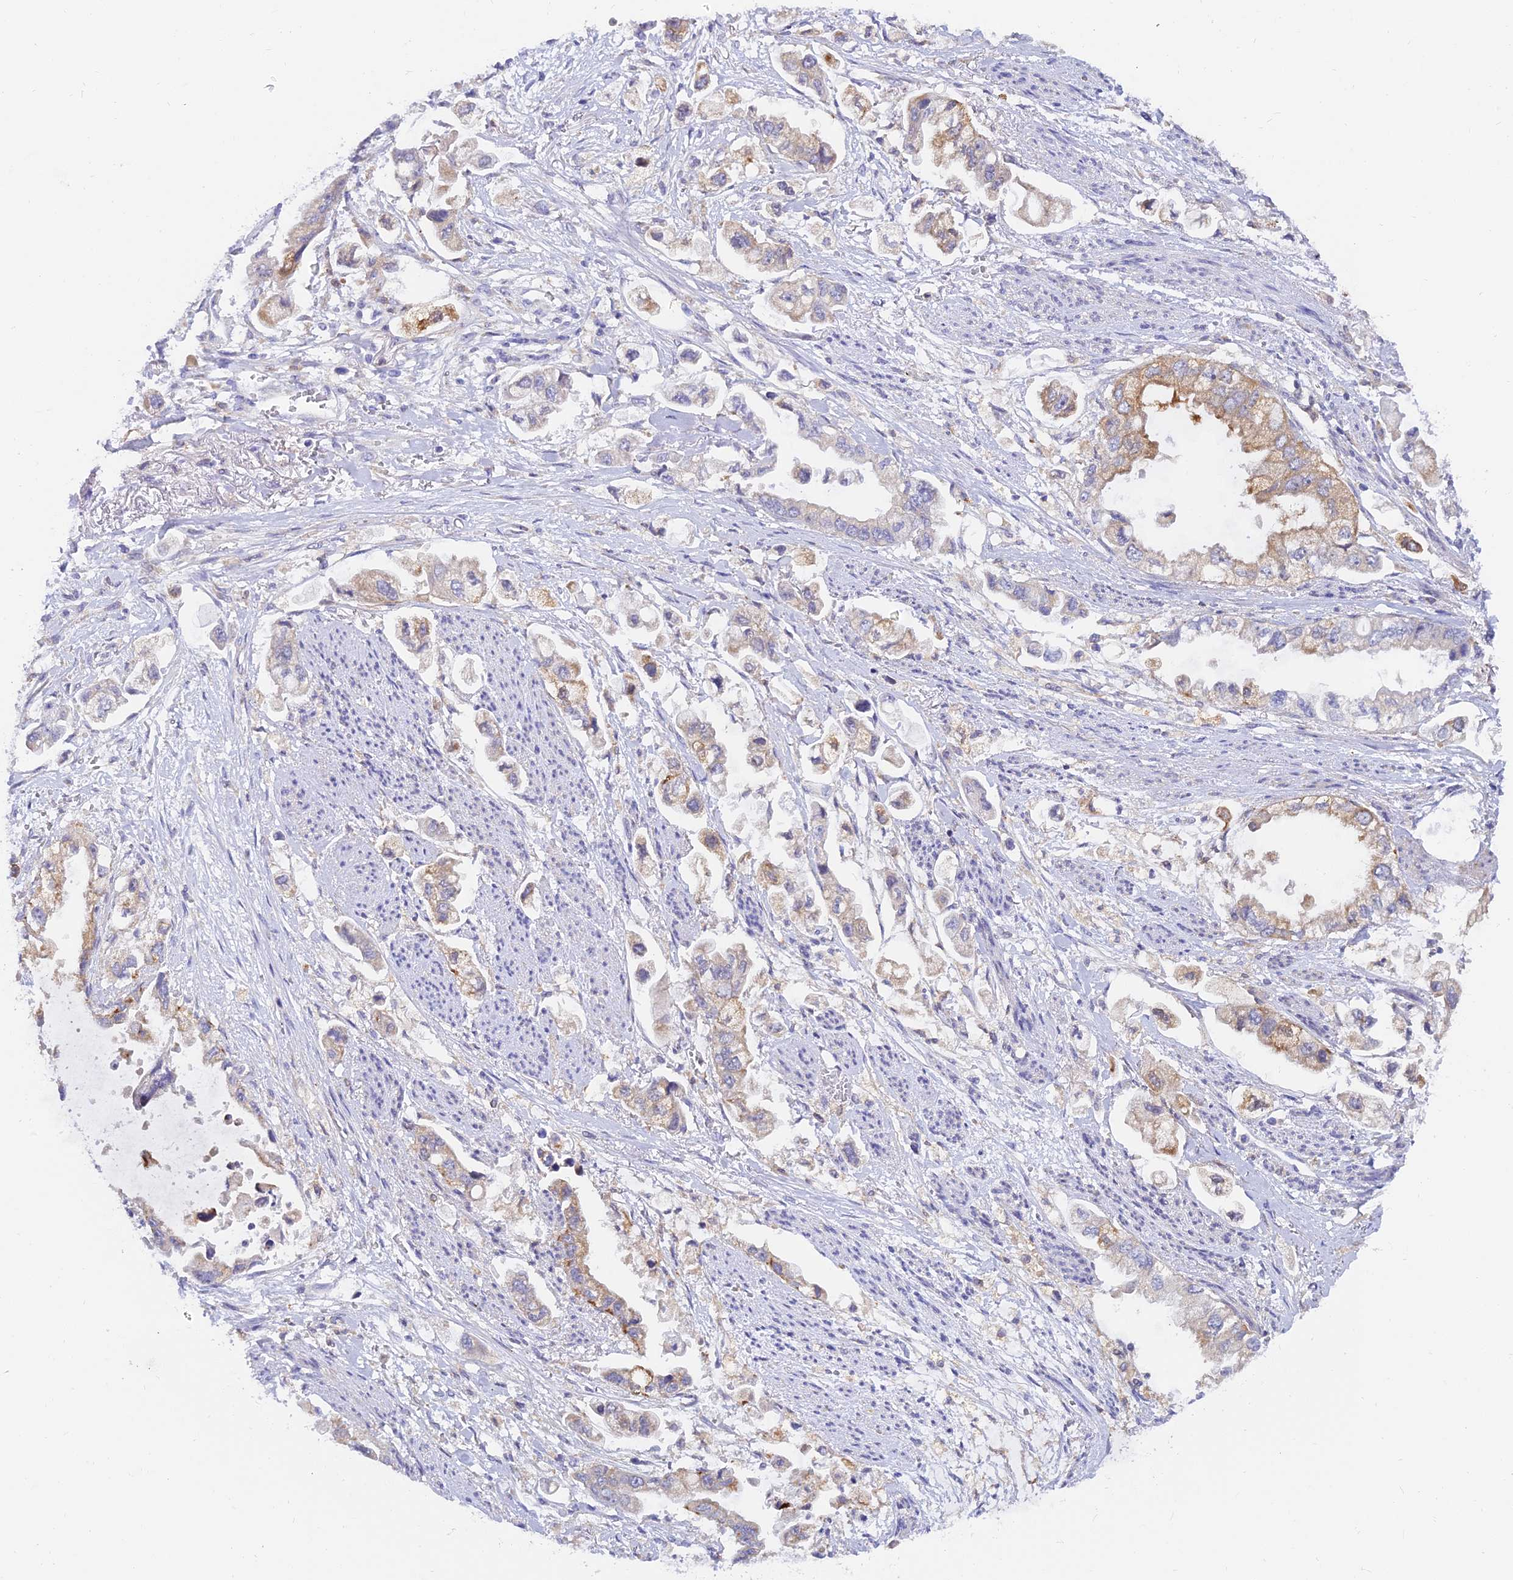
{"staining": {"intensity": "weak", "quantity": "25%-75%", "location": "cytoplasmic/membranous"}, "tissue": "stomach cancer", "cell_type": "Tumor cells", "image_type": "cancer", "snomed": [{"axis": "morphology", "description": "Adenocarcinoma, NOS"}, {"axis": "topography", "description": "Stomach"}], "caption": "Weak cytoplasmic/membranous protein staining is appreciated in about 25%-75% of tumor cells in adenocarcinoma (stomach).", "gene": "ARL8B", "patient": {"sex": "male", "age": 62}}